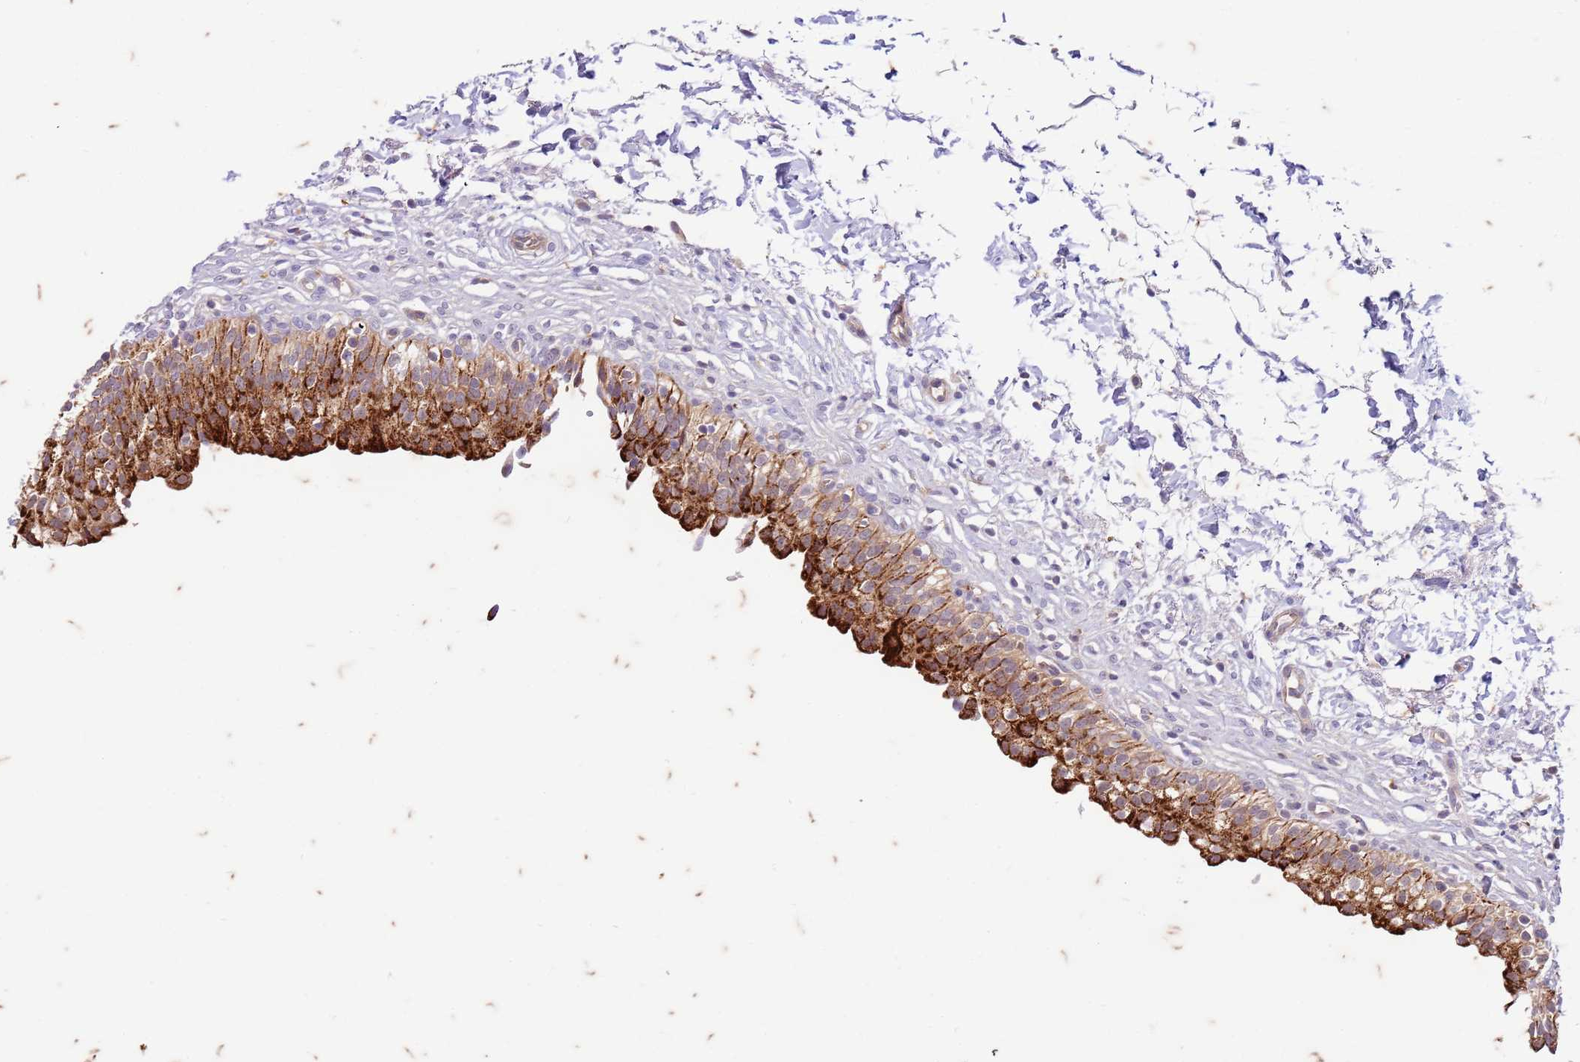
{"staining": {"intensity": "strong", "quantity": ">75%", "location": "cytoplasmic/membranous"}, "tissue": "urinary bladder", "cell_type": "Urothelial cells", "image_type": "normal", "snomed": [{"axis": "morphology", "description": "Normal tissue, NOS"}, {"axis": "topography", "description": "Urinary bladder"}], "caption": "Immunohistochemistry (IHC) (DAB (3,3'-diaminobenzidine)) staining of benign urinary bladder exhibits strong cytoplasmic/membranous protein positivity in about >75% of urothelial cells.", "gene": "RAPGEF3", "patient": {"sex": "male", "age": 55}}